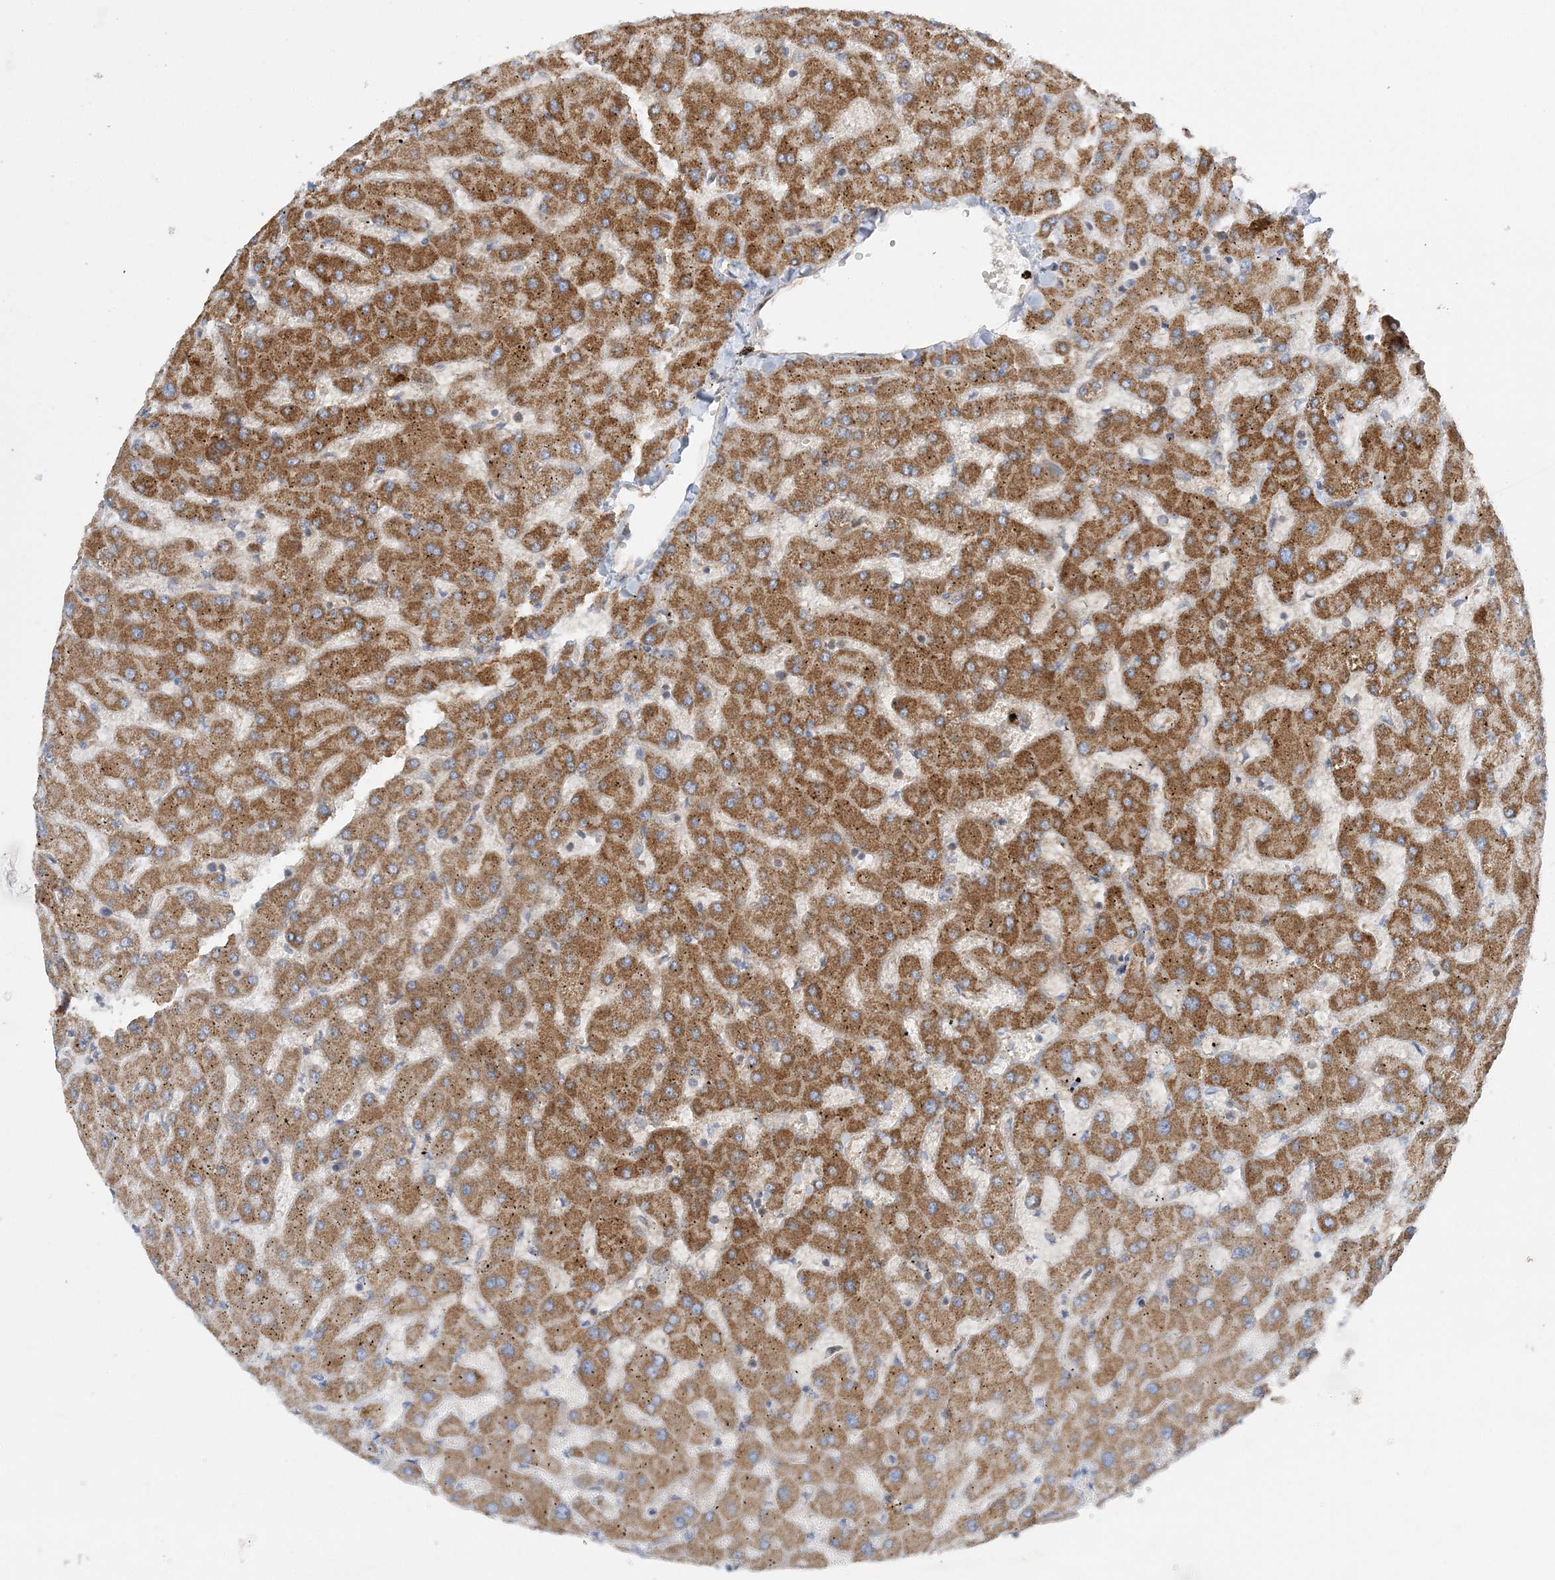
{"staining": {"intensity": "weak", "quantity": "<25%", "location": "cytoplasmic/membranous"}, "tissue": "liver", "cell_type": "Cholangiocytes", "image_type": "normal", "snomed": [{"axis": "morphology", "description": "Normal tissue, NOS"}, {"axis": "topography", "description": "Liver"}], "caption": "Immunohistochemical staining of benign human liver displays no significant expression in cholangiocytes.", "gene": "FAM114A2", "patient": {"sex": "female", "age": 63}}